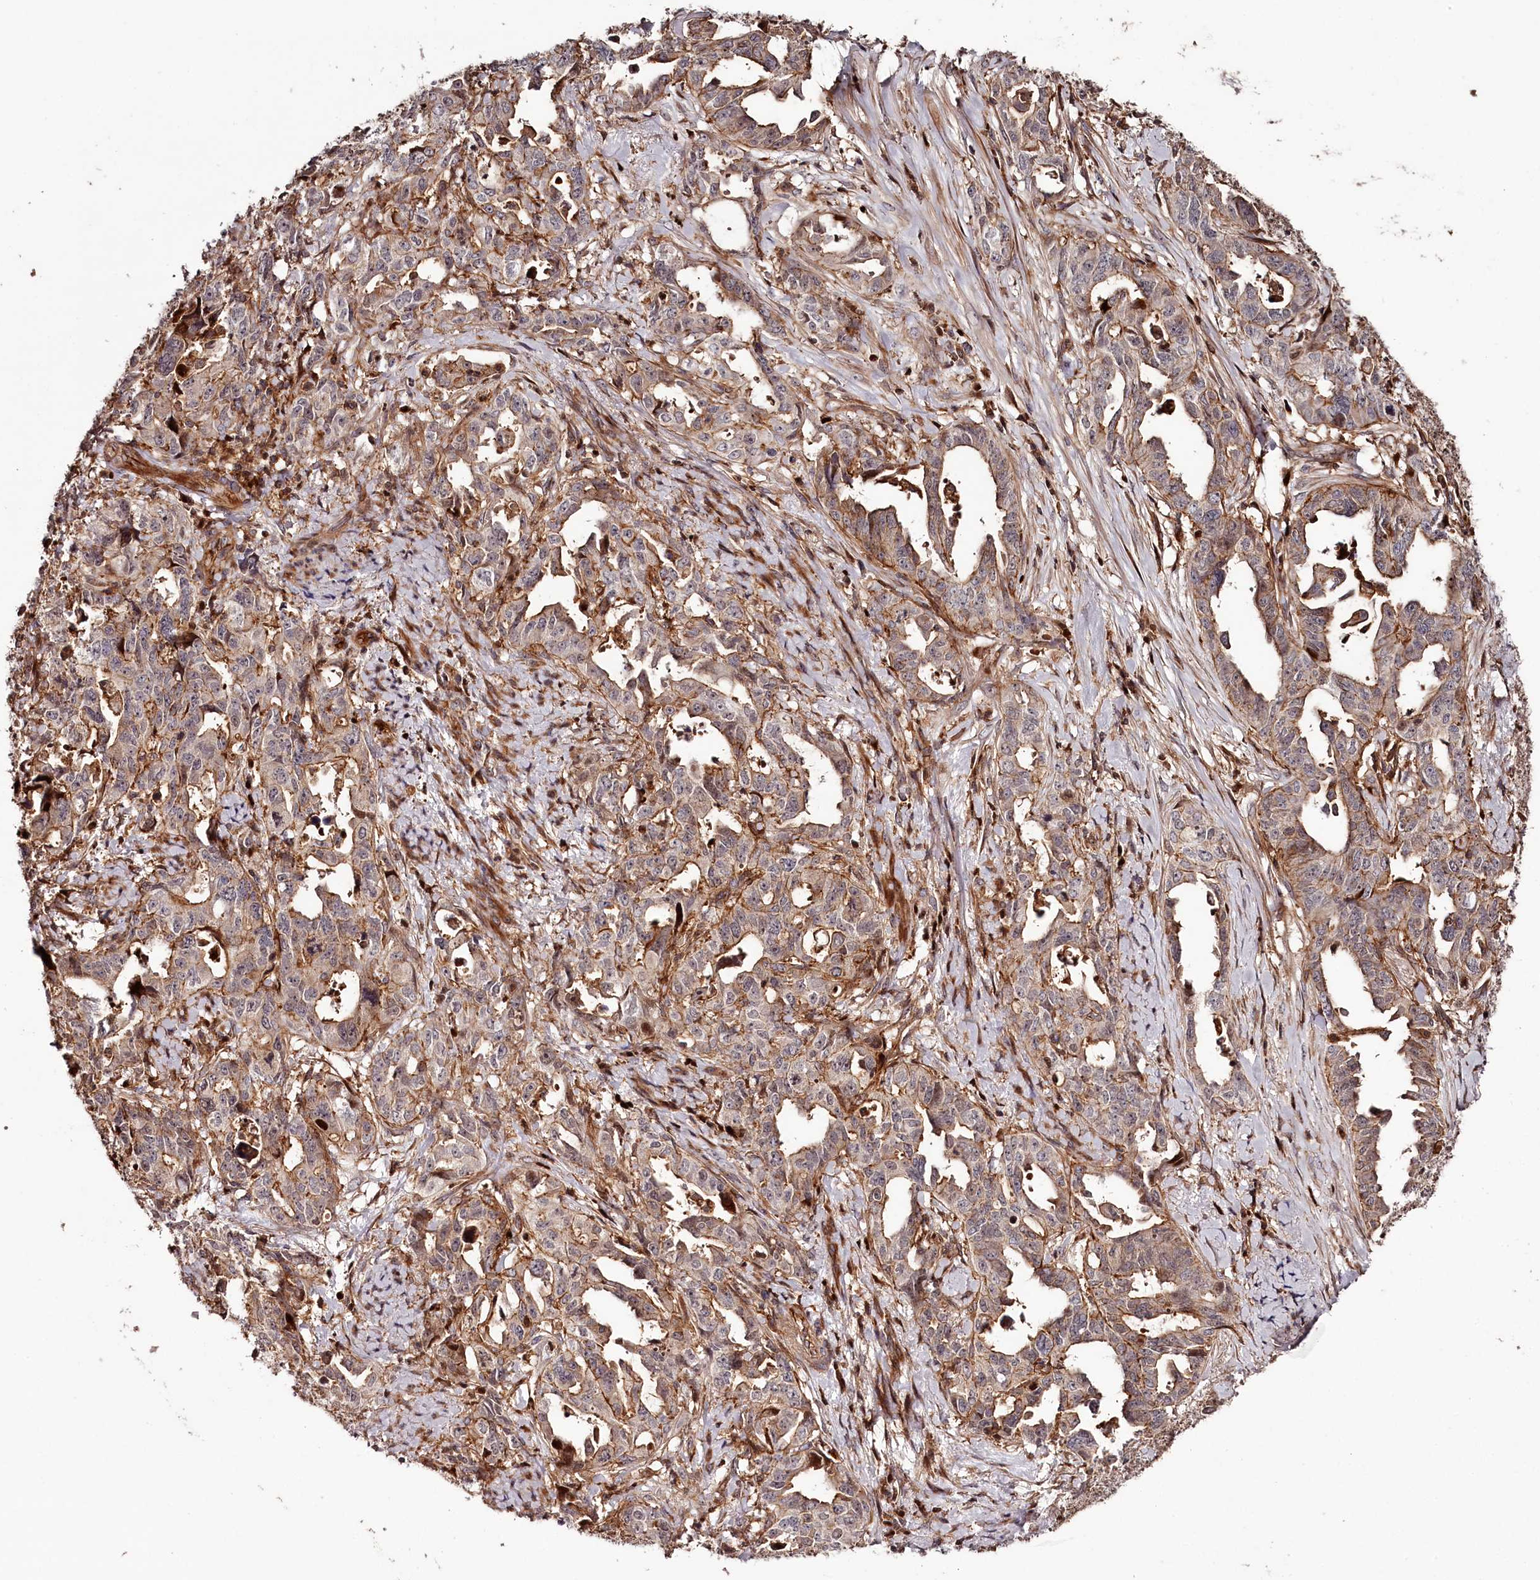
{"staining": {"intensity": "moderate", "quantity": ">75%", "location": "cytoplasmic/membranous"}, "tissue": "endometrial cancer", "cell_type": "Tumor cells", "image_type": "cancer", "snomed": [{"axis": "morphology", "description": "Adenocarcinoma, NOS"}, {"axis": "topography", "description": "Endometrium"}], "caption": "Moderate cytoplasmic/membranous protein positivity is seen in approximately >75% of tumor cells in endometrial cancer.", "gene": "KIF14", "patient": {"sex": "female", "age": 65}}